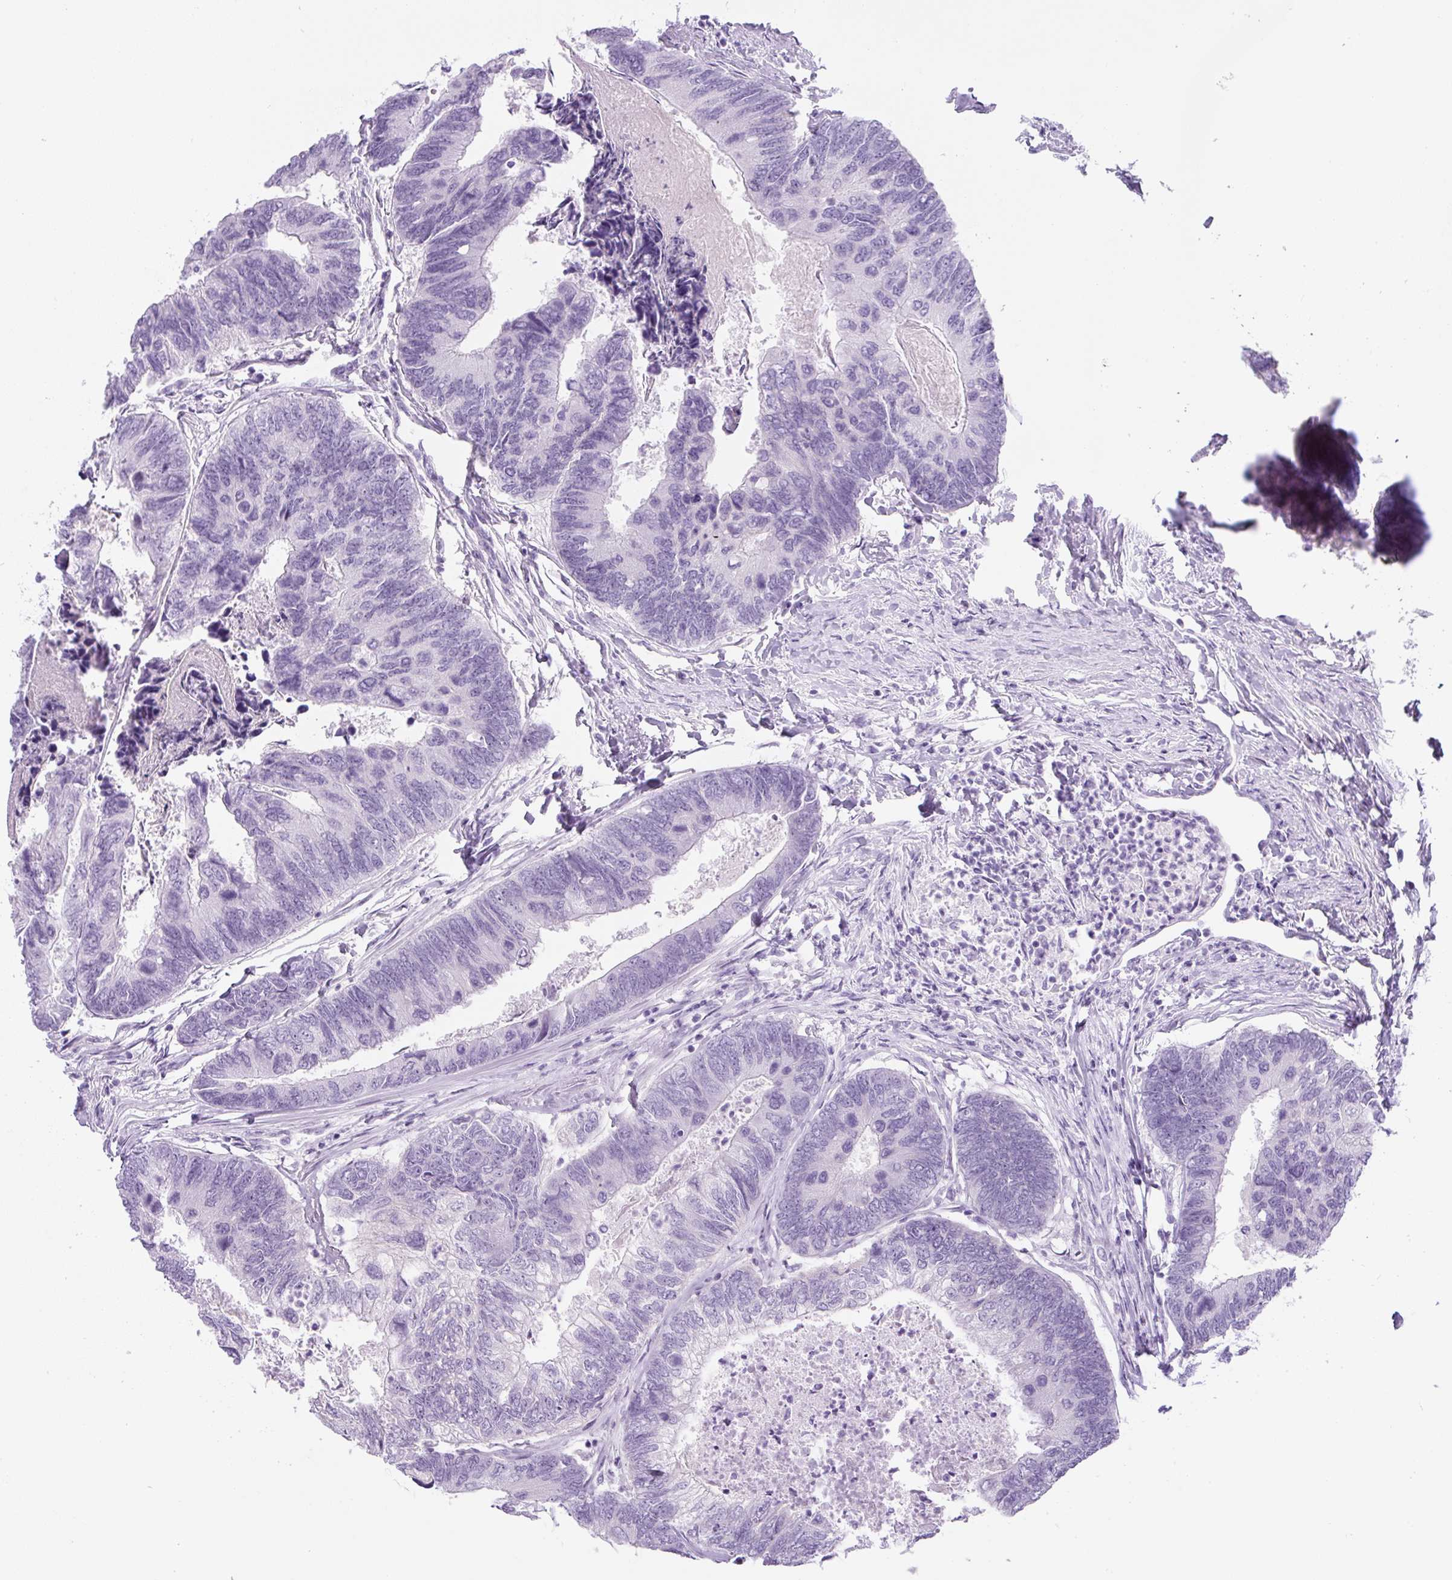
{"staining": {"intensity": "negative", "quantity": "none", "location": "none"}, "tissue": "colorectal cancer", "cell_type": "Tumor cells", "image_type": "cancer", "snomed": [{"axis": "morphology", "description": "Adenocarcinoma, NOS"}, {"axis": "topography", "description": "Colon"}], "caption": "High magnification brightfield microscopy of colorectal cancer stained with DAB (3,3'-diaminobenzidine) (brown) and counterstained with hematoxylin (blue): tumor cells show no significant positivity. (DAB immunohistochemistry visualized using brightfield microscopy, high magnification).", "gene": "UBL3", "patient": {"sex": "female", "age": 67}}